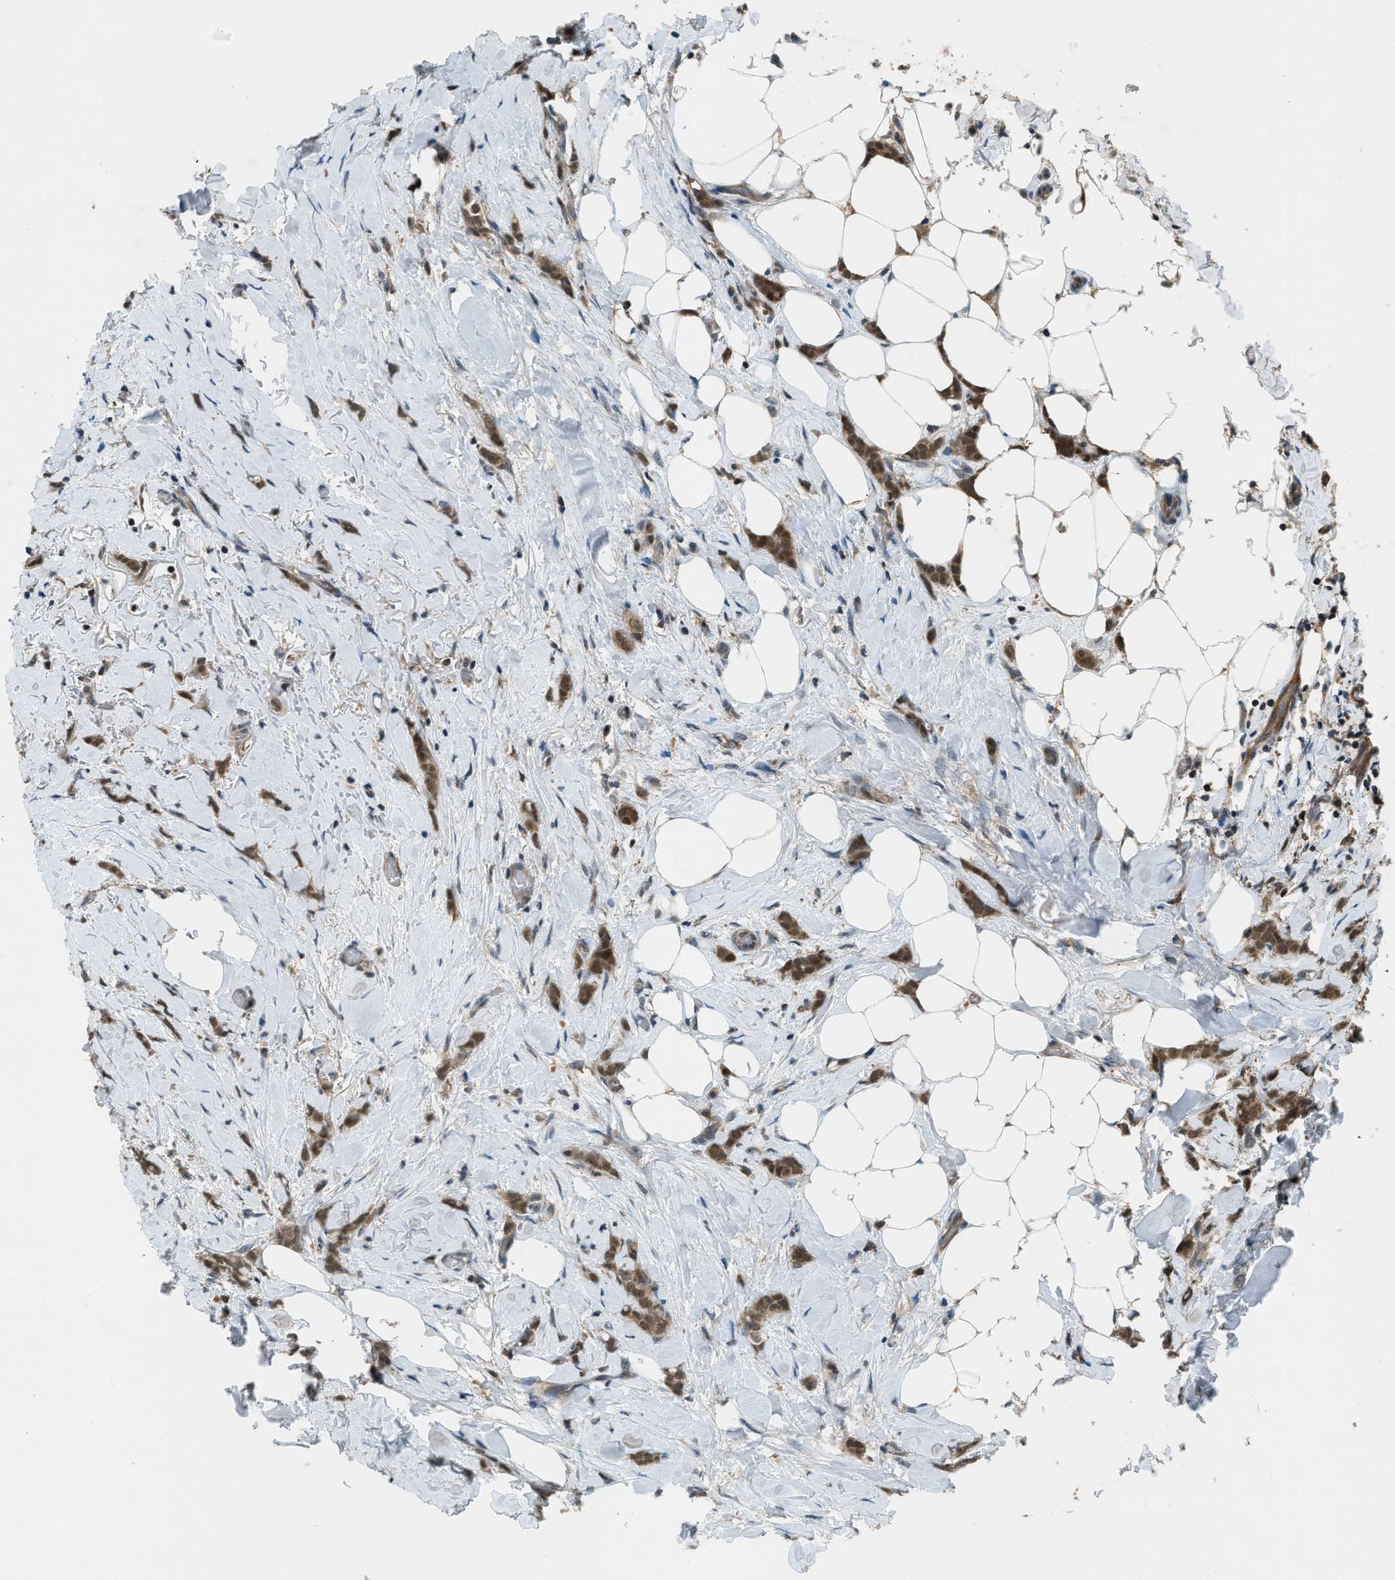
{"staining": {"intensity": "moderate", "quantity": ">75%", "location": "cytoplasmic/membranous,nuclear"}, "tissue": "breast cancer", "cell_type": "Tumor cells", "image_type": "cancer", "snomed": [{"axis": "morphology", "description": "Lobular carcinoma, in situ"}, {"axis": "morphology", "description": "Lobular carcinoma"}, {"axis": "topography", "description": "Breast"}], "caption": "Immunohistochemical staining of breast cancer (lobular carcinoma in situ) reveals medium levels of moderate cytoplasmic/membranous and nuclear positivity in about >75% of tumor cells.", "gene": "ZNF71", "patient": {"sex": "female", "age": 41}}